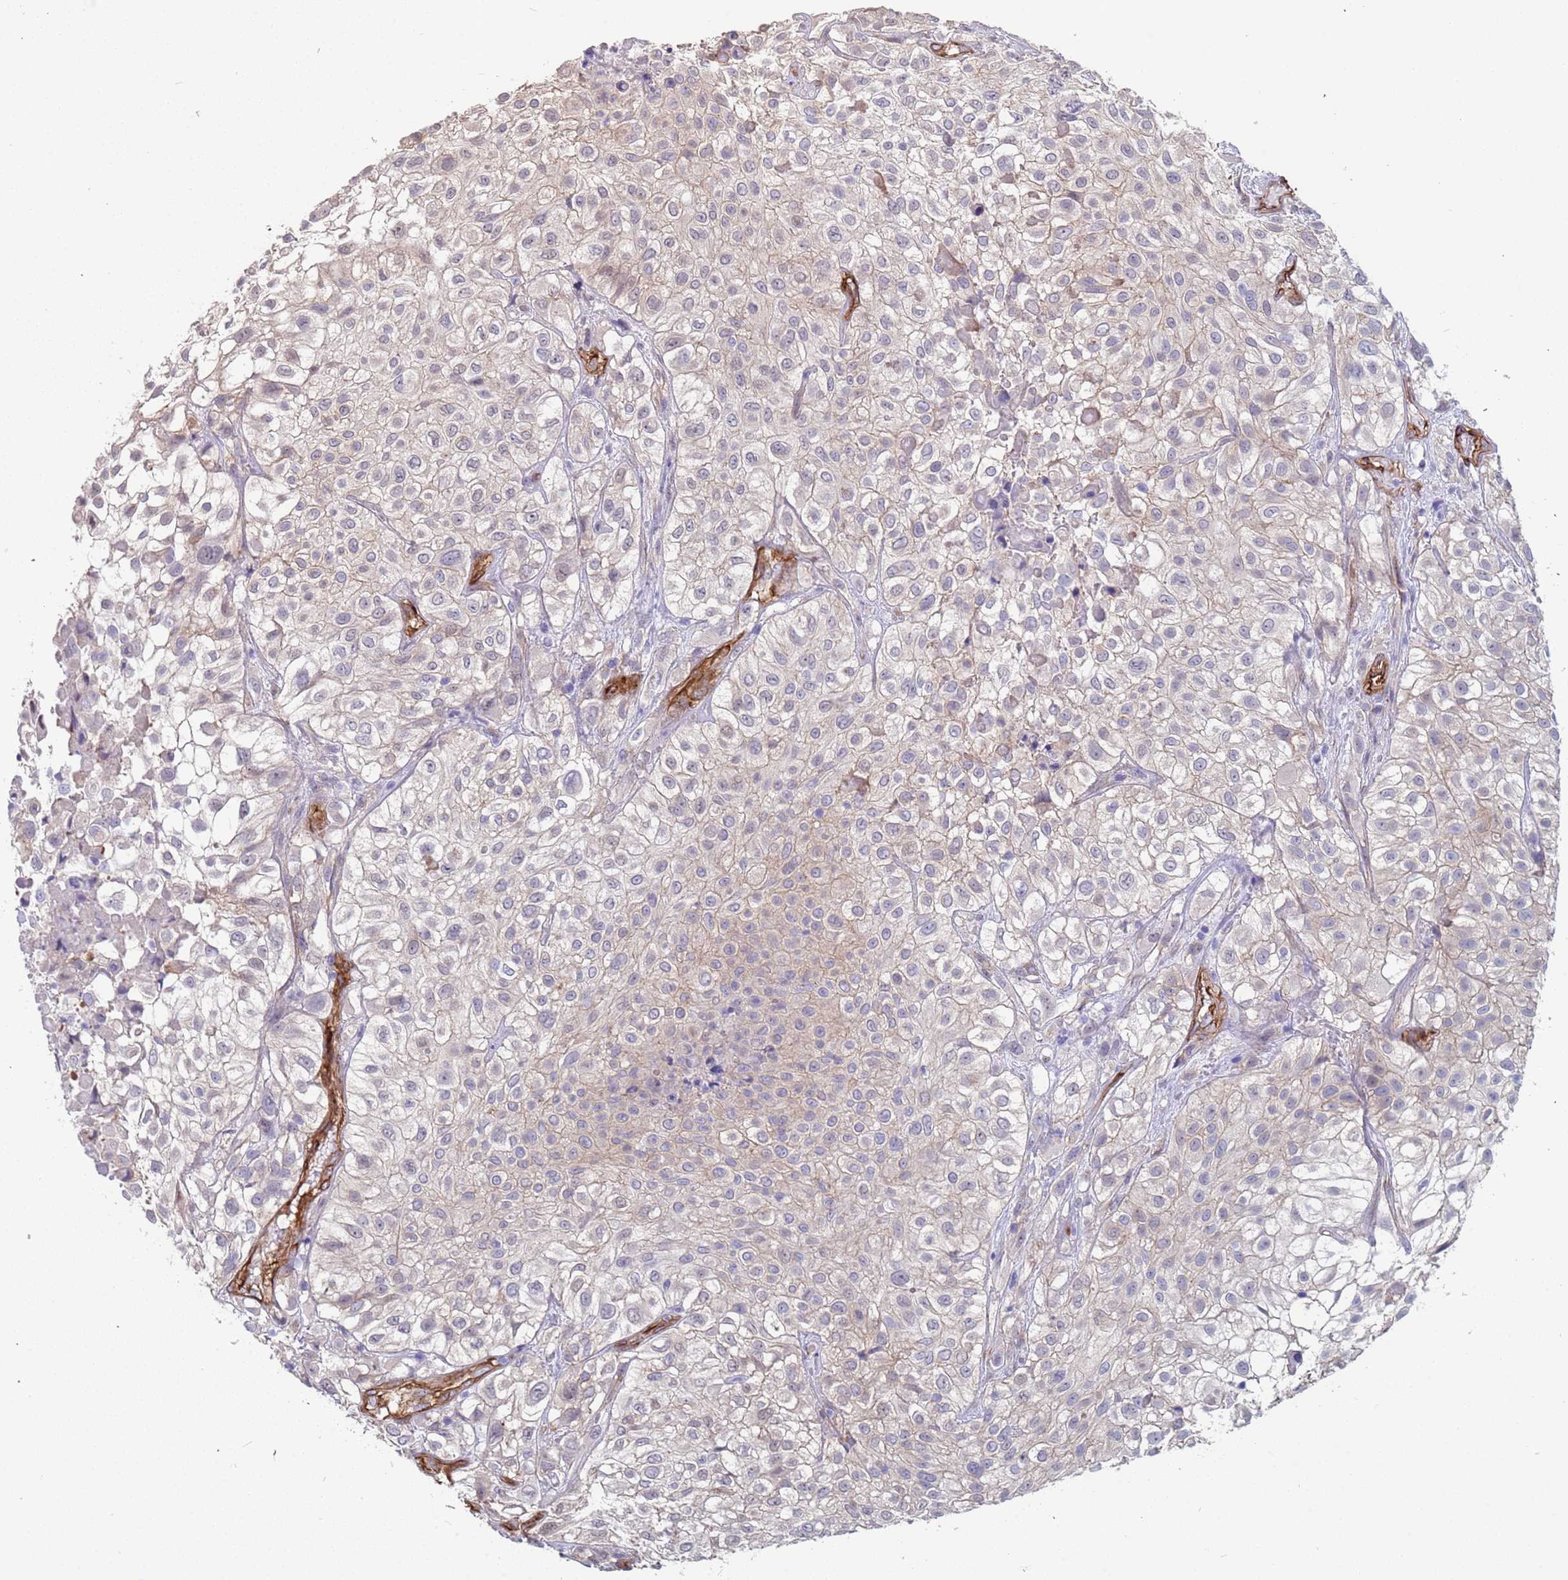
{"staining": {"intensity": "negative", "quantity": "none", "location": "none"}, "tissue": "urothelial cancer", "cell_type": "Tumor cells", "image_type": "cancer", "snomed": [{"axis": "morphology", "description": "Urothelial carcinoma, High grade"}, {"axis": "topography", "description": "Urinary bladder"}], "caption": "Tumor cells show no significant protein staining in urothelial carcinoma (high-grade).", "gene": "EHD2", "patient": {"sex": "male", "age": 56}}